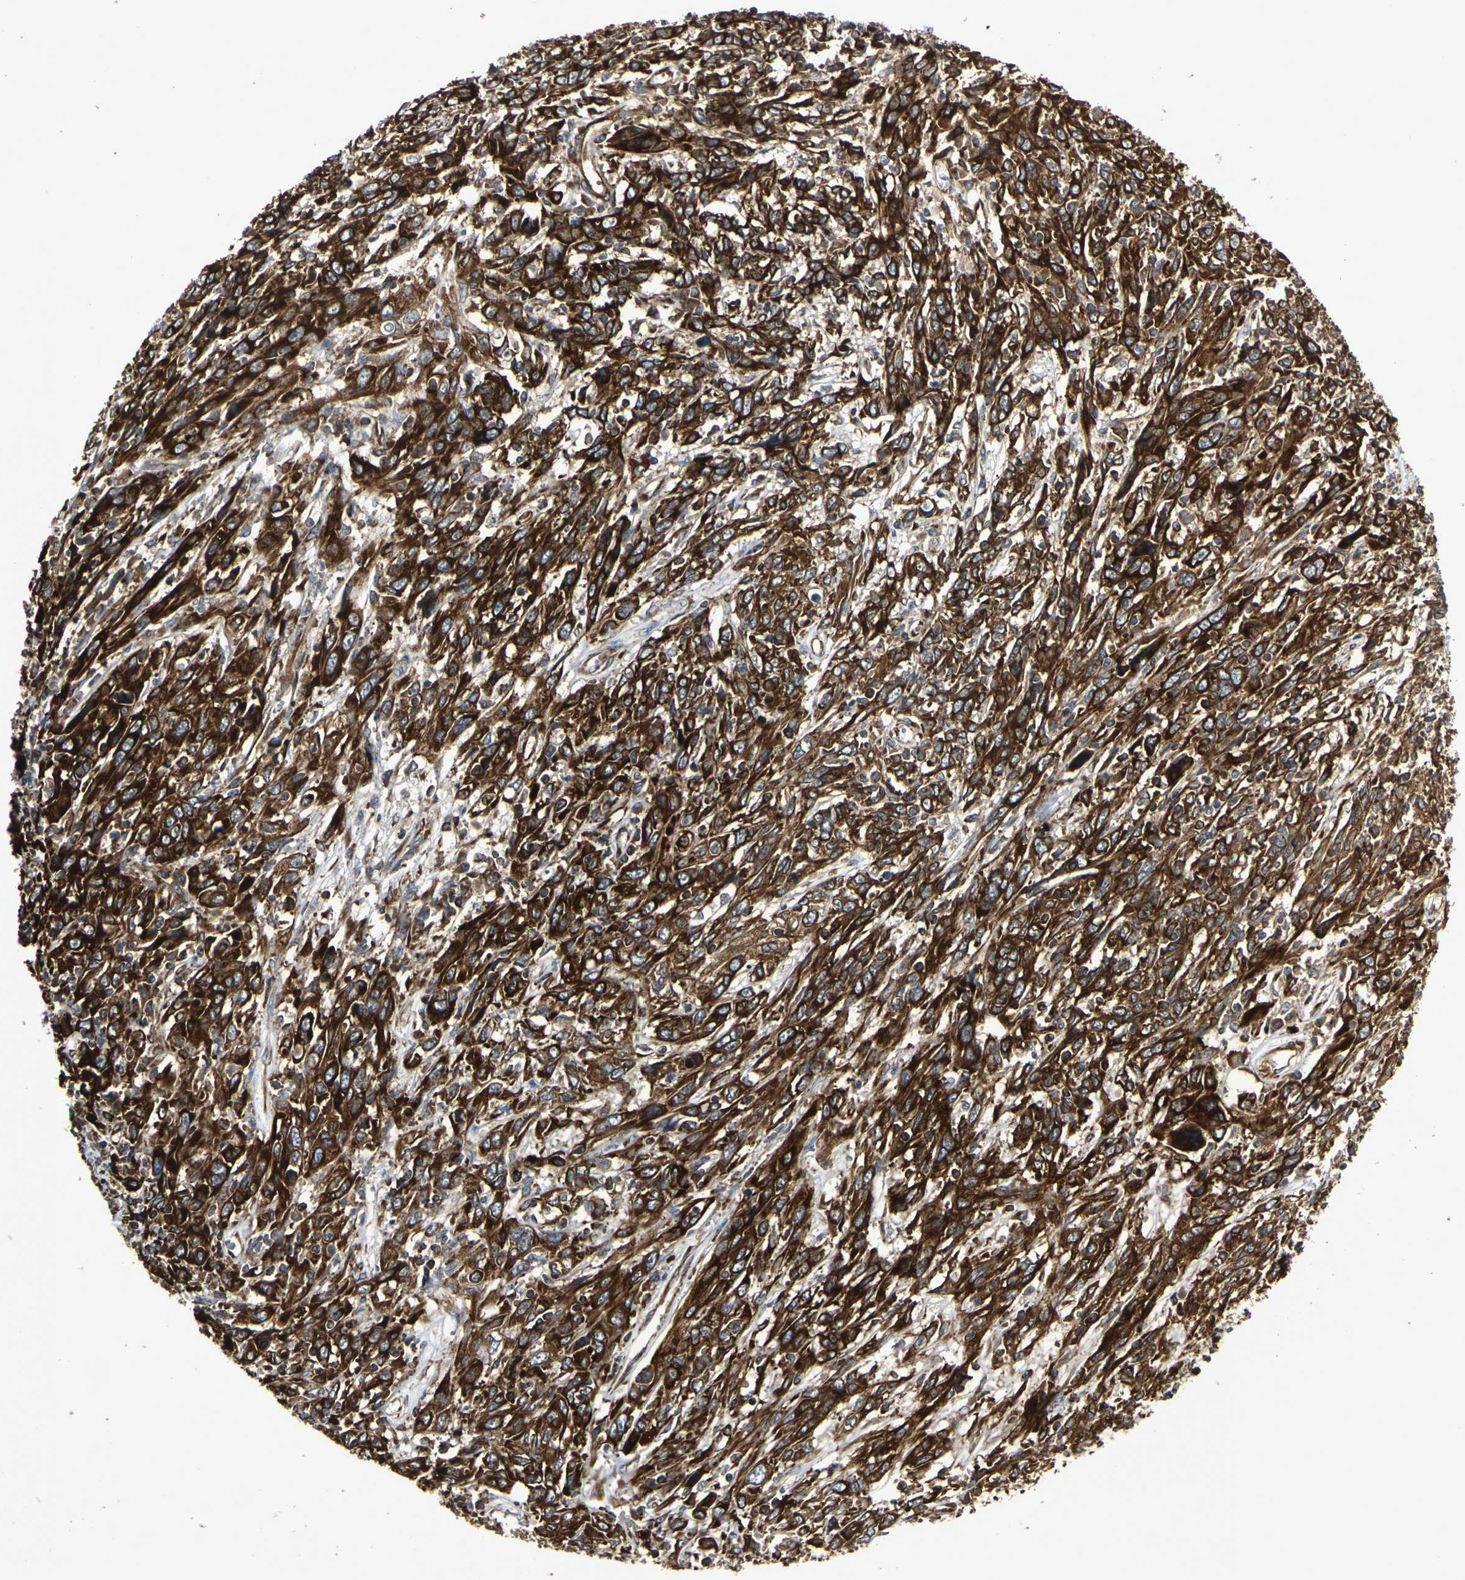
{"staining": {"intensity": "strong", "quantity": ">75%", "location": "cytoplasmic/membranous"}, "tissue": "cervical cancer", "cell_type": "Tumor cells", "image_type": "cancer", "snomed": [{"axis": "morphology", "description": "Squamous cell carcinoma, NOS"}, {"axis": "topography", "description": "Cervix"}], "caption": "Immunohistochemical staining of human cervical cancer (squamous cell carcinoma) displays strong cytoplasmic/membranous protein positivity in about >75% of tumor cells. The protein of interest is shown in brown color, while the nuclei are stained blue.", "gene": "MARCHF2", "patient": {"sex": "female", "age": 46}}